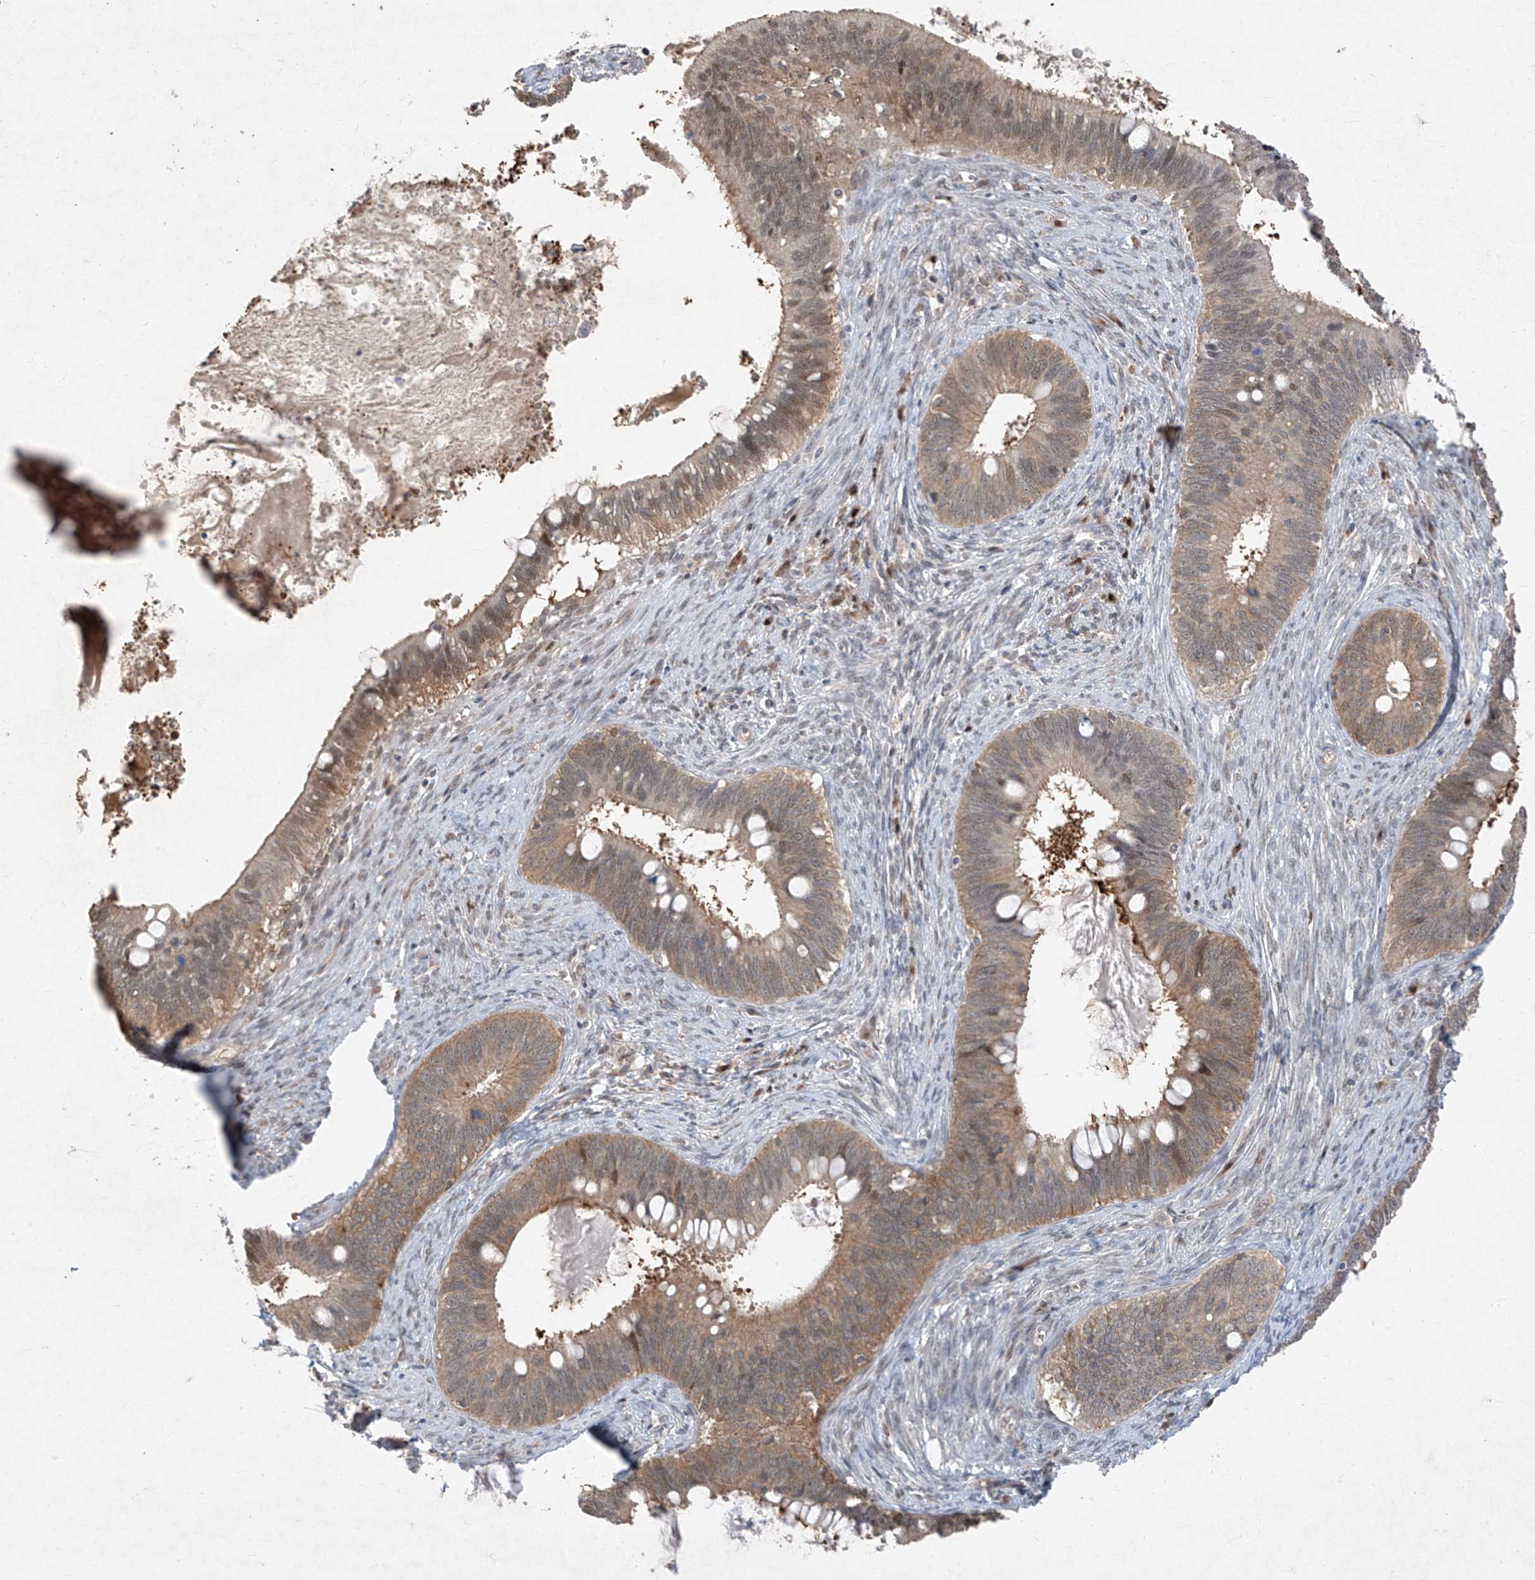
{"staining": {"intensity": "moderate", "quantity": "25%-75%", "location": "cytoplasmic/membranous,nuclear"}, "tissue": "cervical cancer", "cell_type": "Tumor cells", "image_type": "cancer", "snomed": [{"axis": "morphology", "description": "Adenocarcinoma, NOS"}, {"axis": "topography", "description": "Cervix"}], "caption": "Immunohistochemical staining of cervical cancer shows medium levels of moderate cytoplasmic/membranous and nuclear protein positivity in approximately 25%-75% of tumor cells. The protein of interest is shown in brown color, while the nuclei are stained blue.", "gene": "ZNF358", "patient": {"sex": "female", "age": 42}}